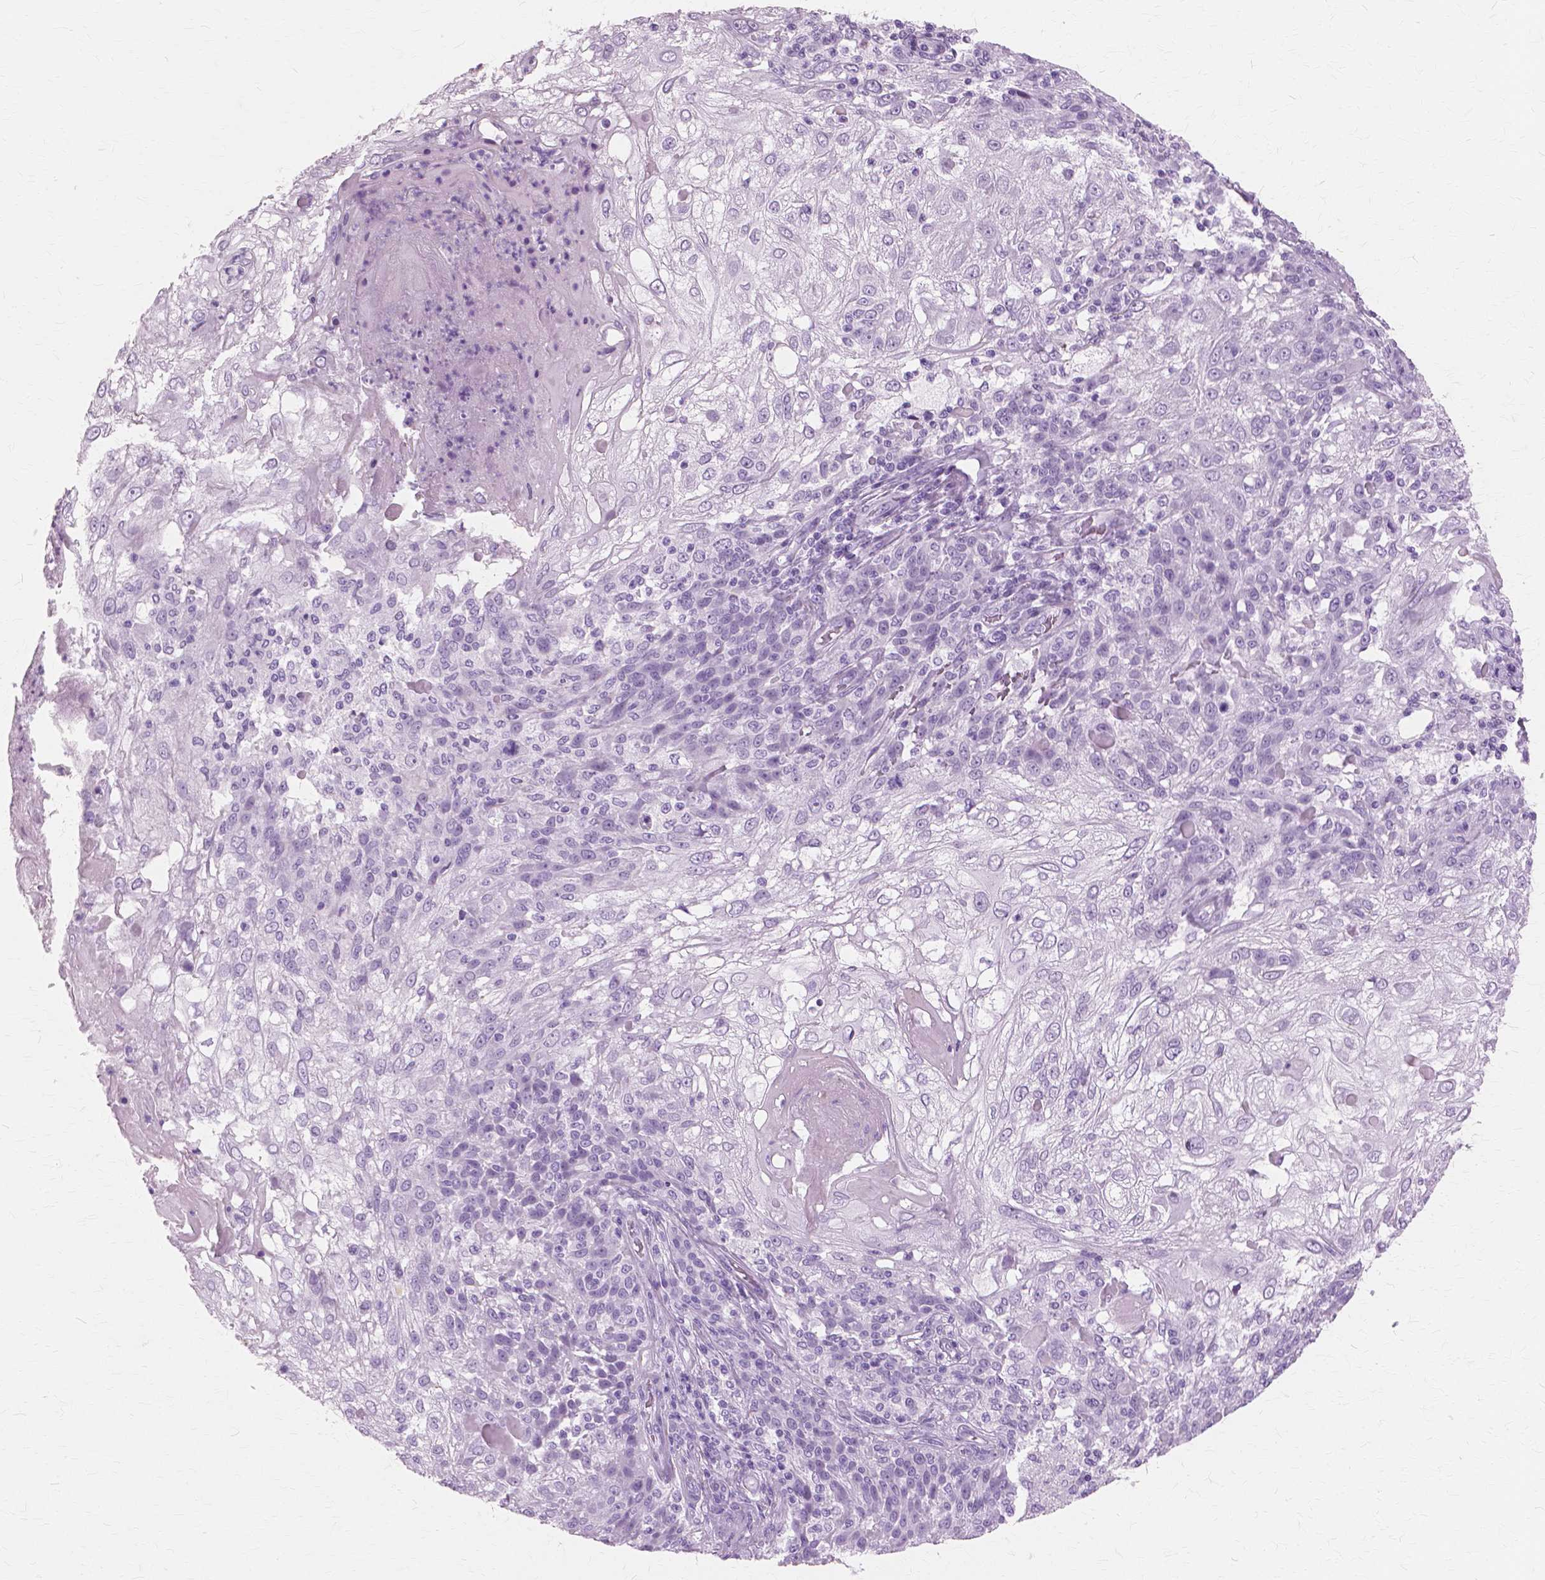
{"staining": {"intensity": "negative", "quantity": "none", "location": "none"}, "tissue": "skin cancer", "cell_type": "Tumor cells", "image_type": "cancer", "snomed": [{"axis": "morphology", "description": "Normal tissue, NOS"}, {"axis": "morphology", "description": "Squamous cell carcinoma, NOS"}, {"axis": "topography", "description": "Skin"}], "caption": "DAB immunohistochemical staining of squamous cell carcinoma (skin) displays no significant expression in tumor cells.", "gene": "SFTPD", "patient": {"sex": "female", "age": 83}}